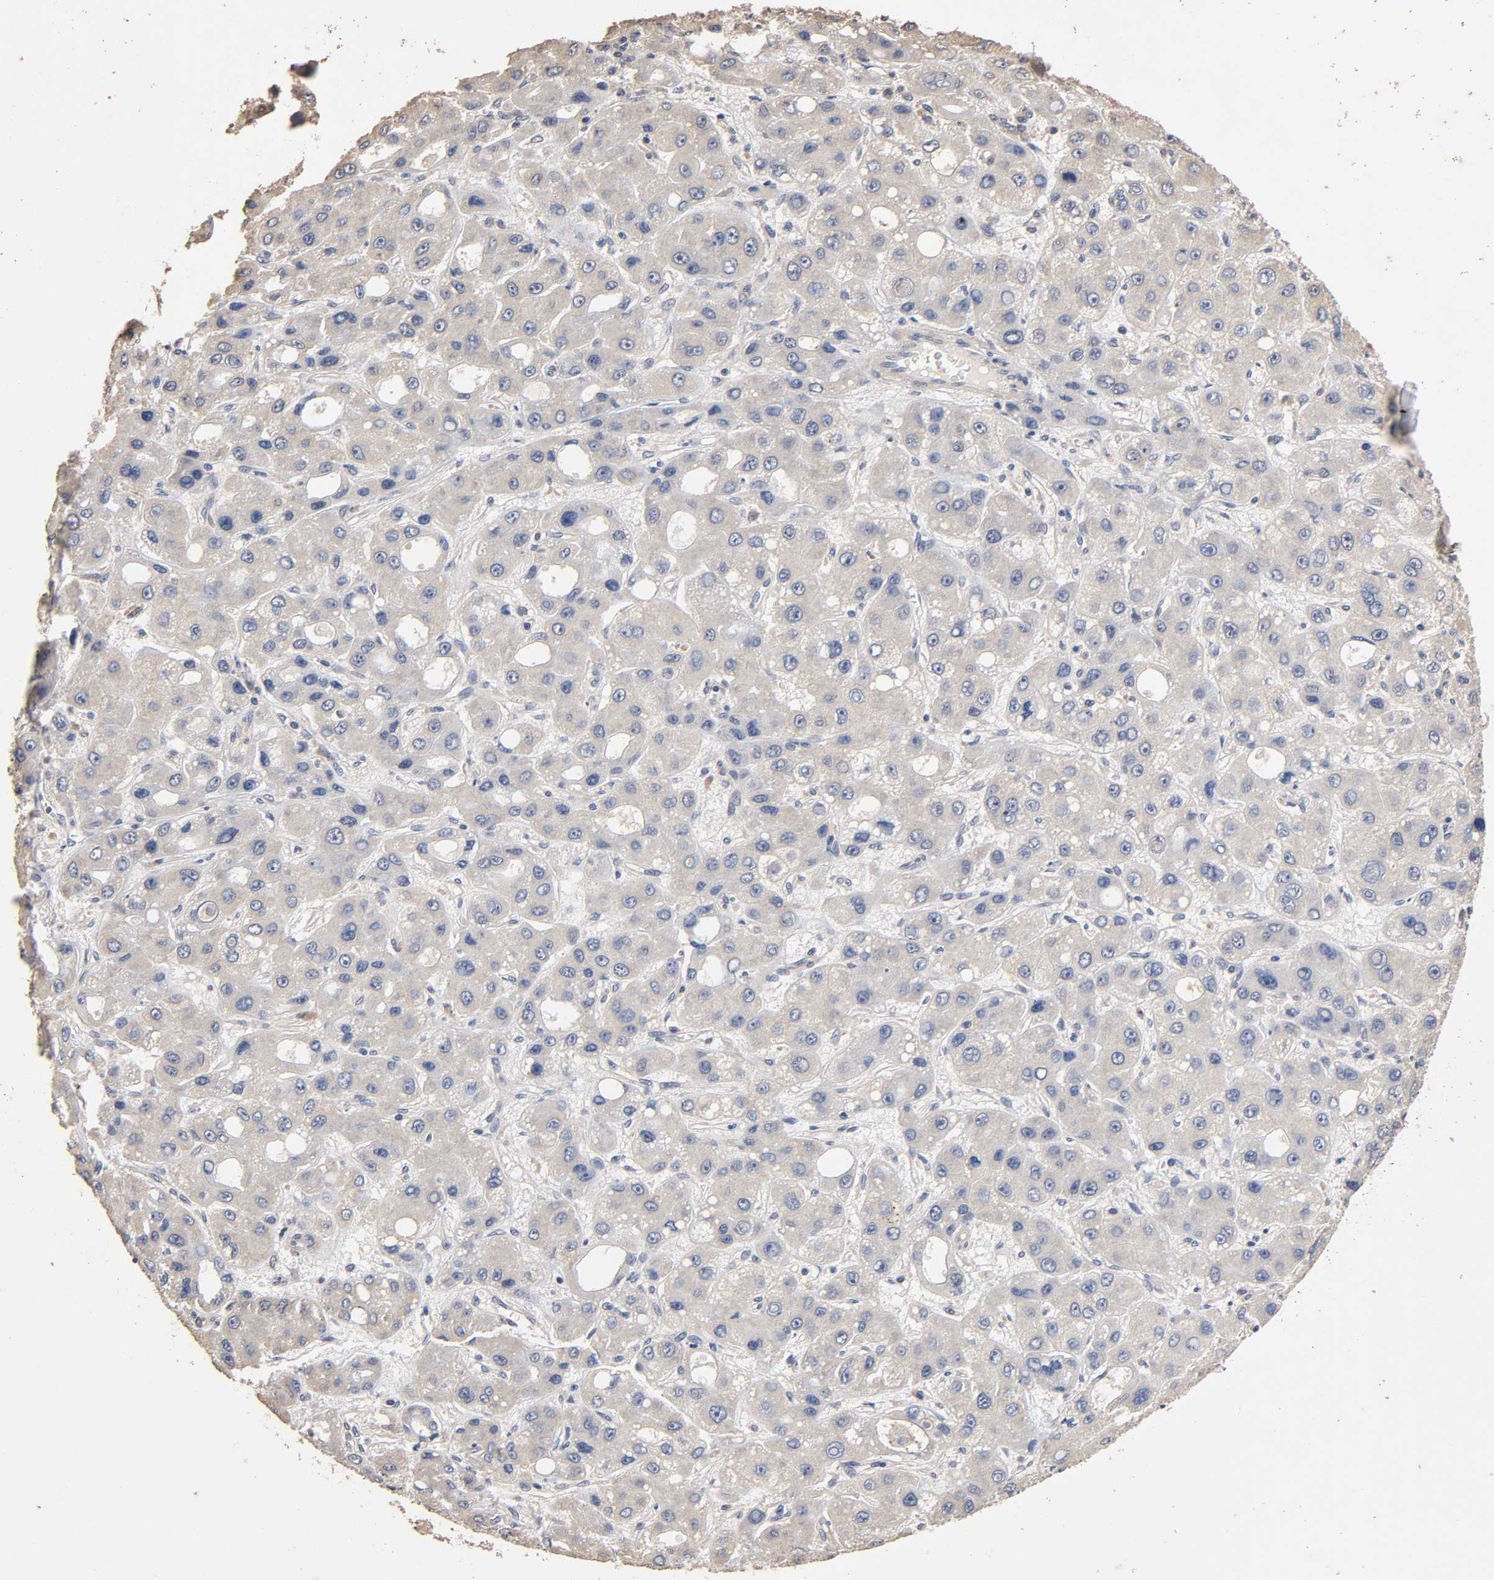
{"staining": {"intensity": "negative", "quantity": "none", "location": "none"}, "tissue": "liver cancer", "cell_type": "Tumor cells", "image_type": "cancer", "snomed": [{"axis": "morphology", "description": "Carcinoma, Hepatocellular, NOS"}, {"axis": "topography", "description": "Liver"}], "caption": "A micrograph of liver hepatocellular carcinoma stained for a protein exhibits no brown staining in tumor cells.", "gene": "ARHGEF7", "patient": {"sex": "male", "age": 55}}